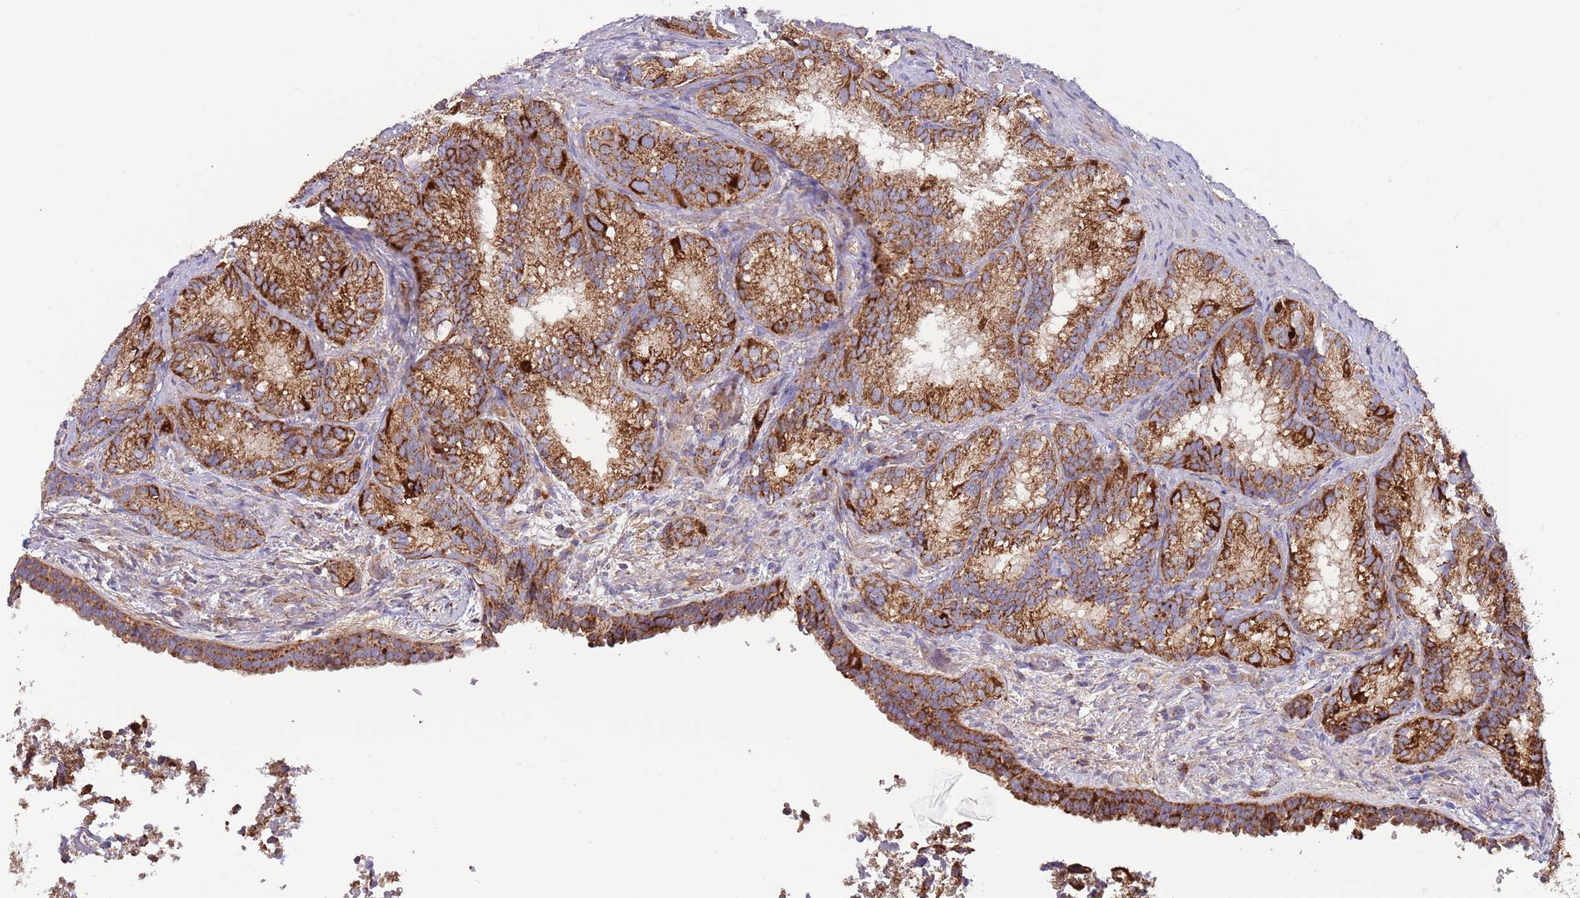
{"staining": {"intensity": "strong", "quantity": ">75%", "location": "cytoplasmic/membranous"}, "tissue": "seminal vesicle", "cell_type": "Glandular cells", "image_type": "normal", "snomed": [{"axis": "morphology", "description": "Normal tissue, NOS"}, {"axis": "topography", "description": "Seminal veicle"}], "caption": "An immunohistochemistry (IHC) micrograph of unremarkable tissue is shown. Protein staining in brown labels strong cytoplasmic/membranous positivity in seminal vesicle within glandular cells. Ihc stains the protein in brown and the nuclei are stained blue.", "gene": "DNAJA3", "patient": {"sex": "male", "age": 58}}